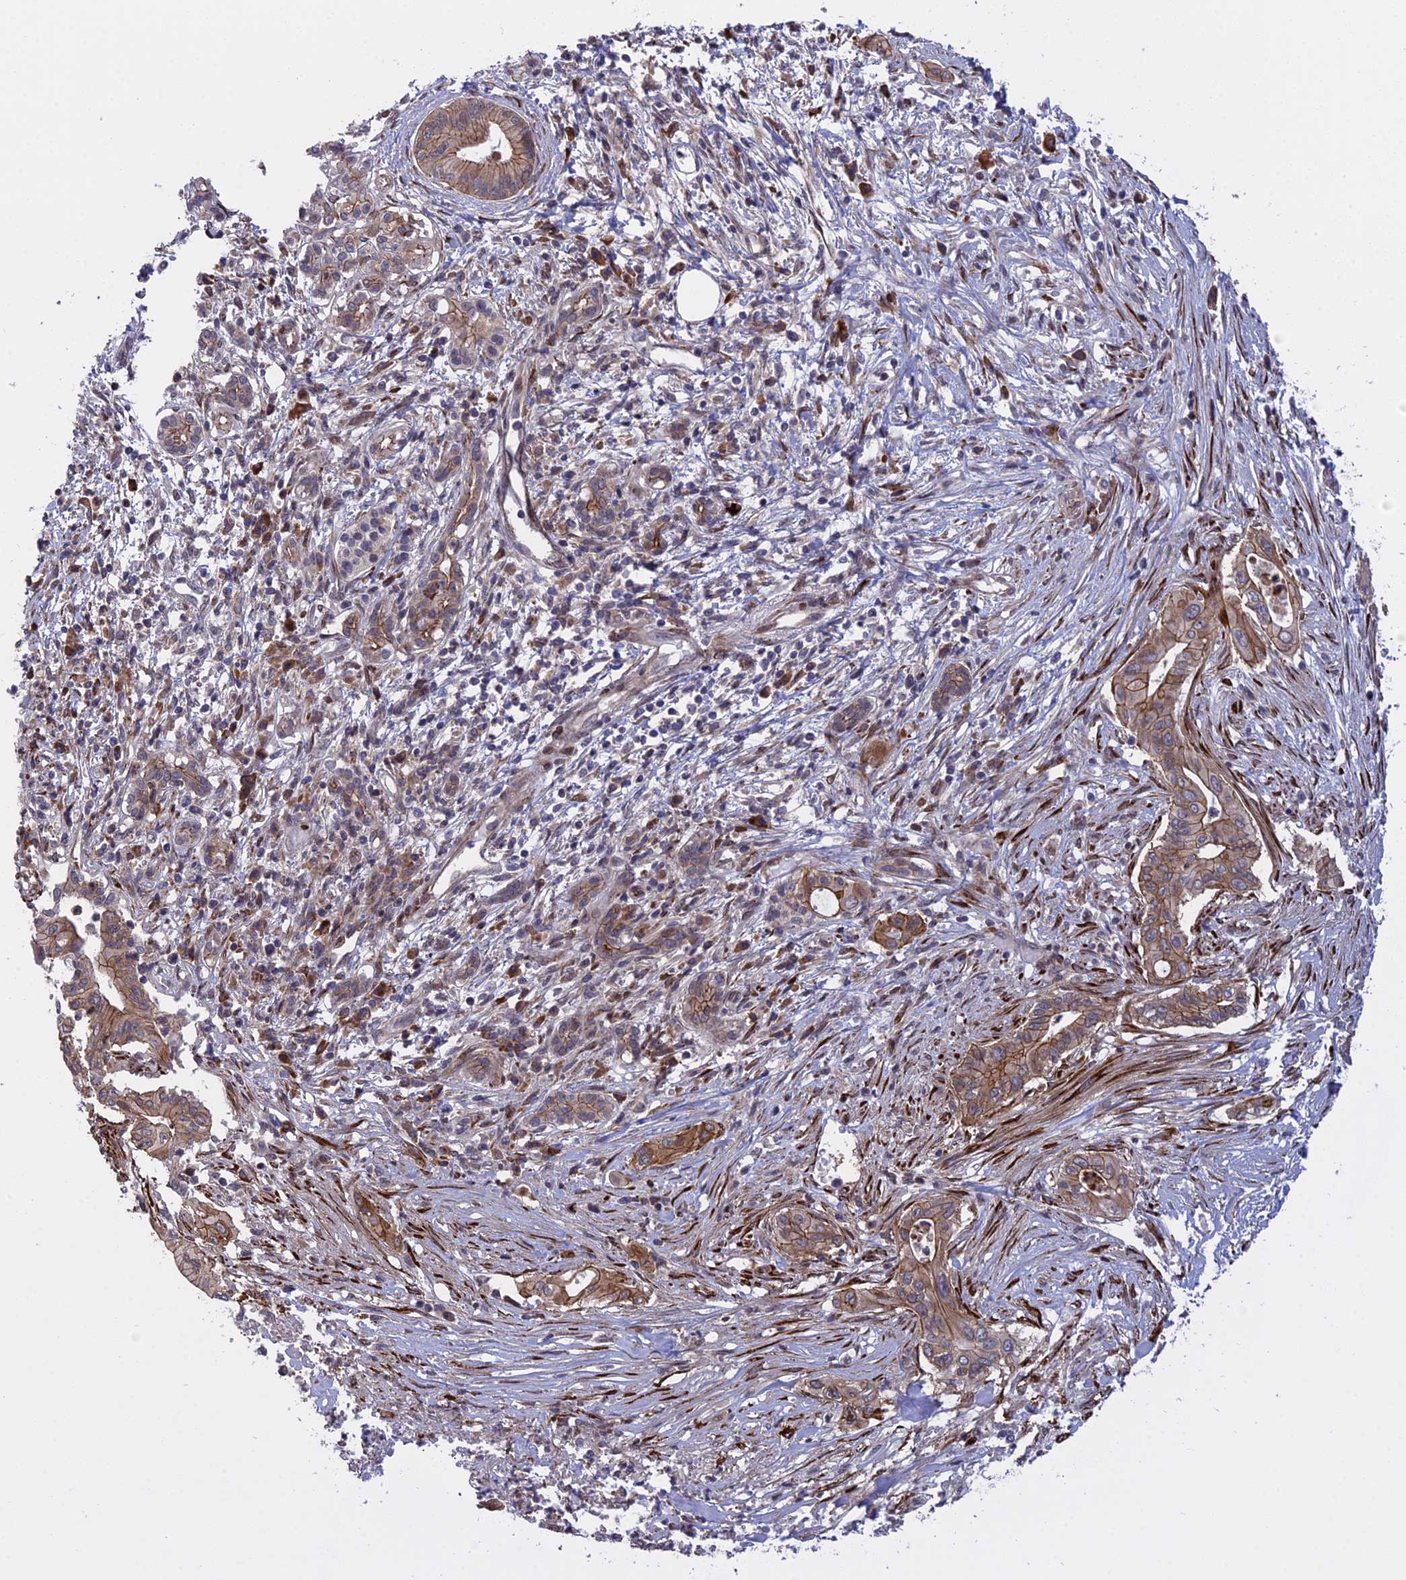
{"staining": {"intensity": "moderate", "quantity": ">75%", "location": "cytoplasmic/membranous"}, "tissue": "pancreatic cancer", "cell_type": "Tumor cells", "image_type": "cancer", "snomed": [{"axis": "morphology", "description": "Adenocarcinoma, NOS"}, {"axis": "topography", "description": "Pancreas"}], "caption": "Approximately >75% of tumor cells in human pancreatic cancer demonstrate moderate cytoplasmic/membranous protein positivity as visualized by brown immunohistochemical staining.", "gene": "DDX60L", "patient": {"sex": "male", "age": 58}}